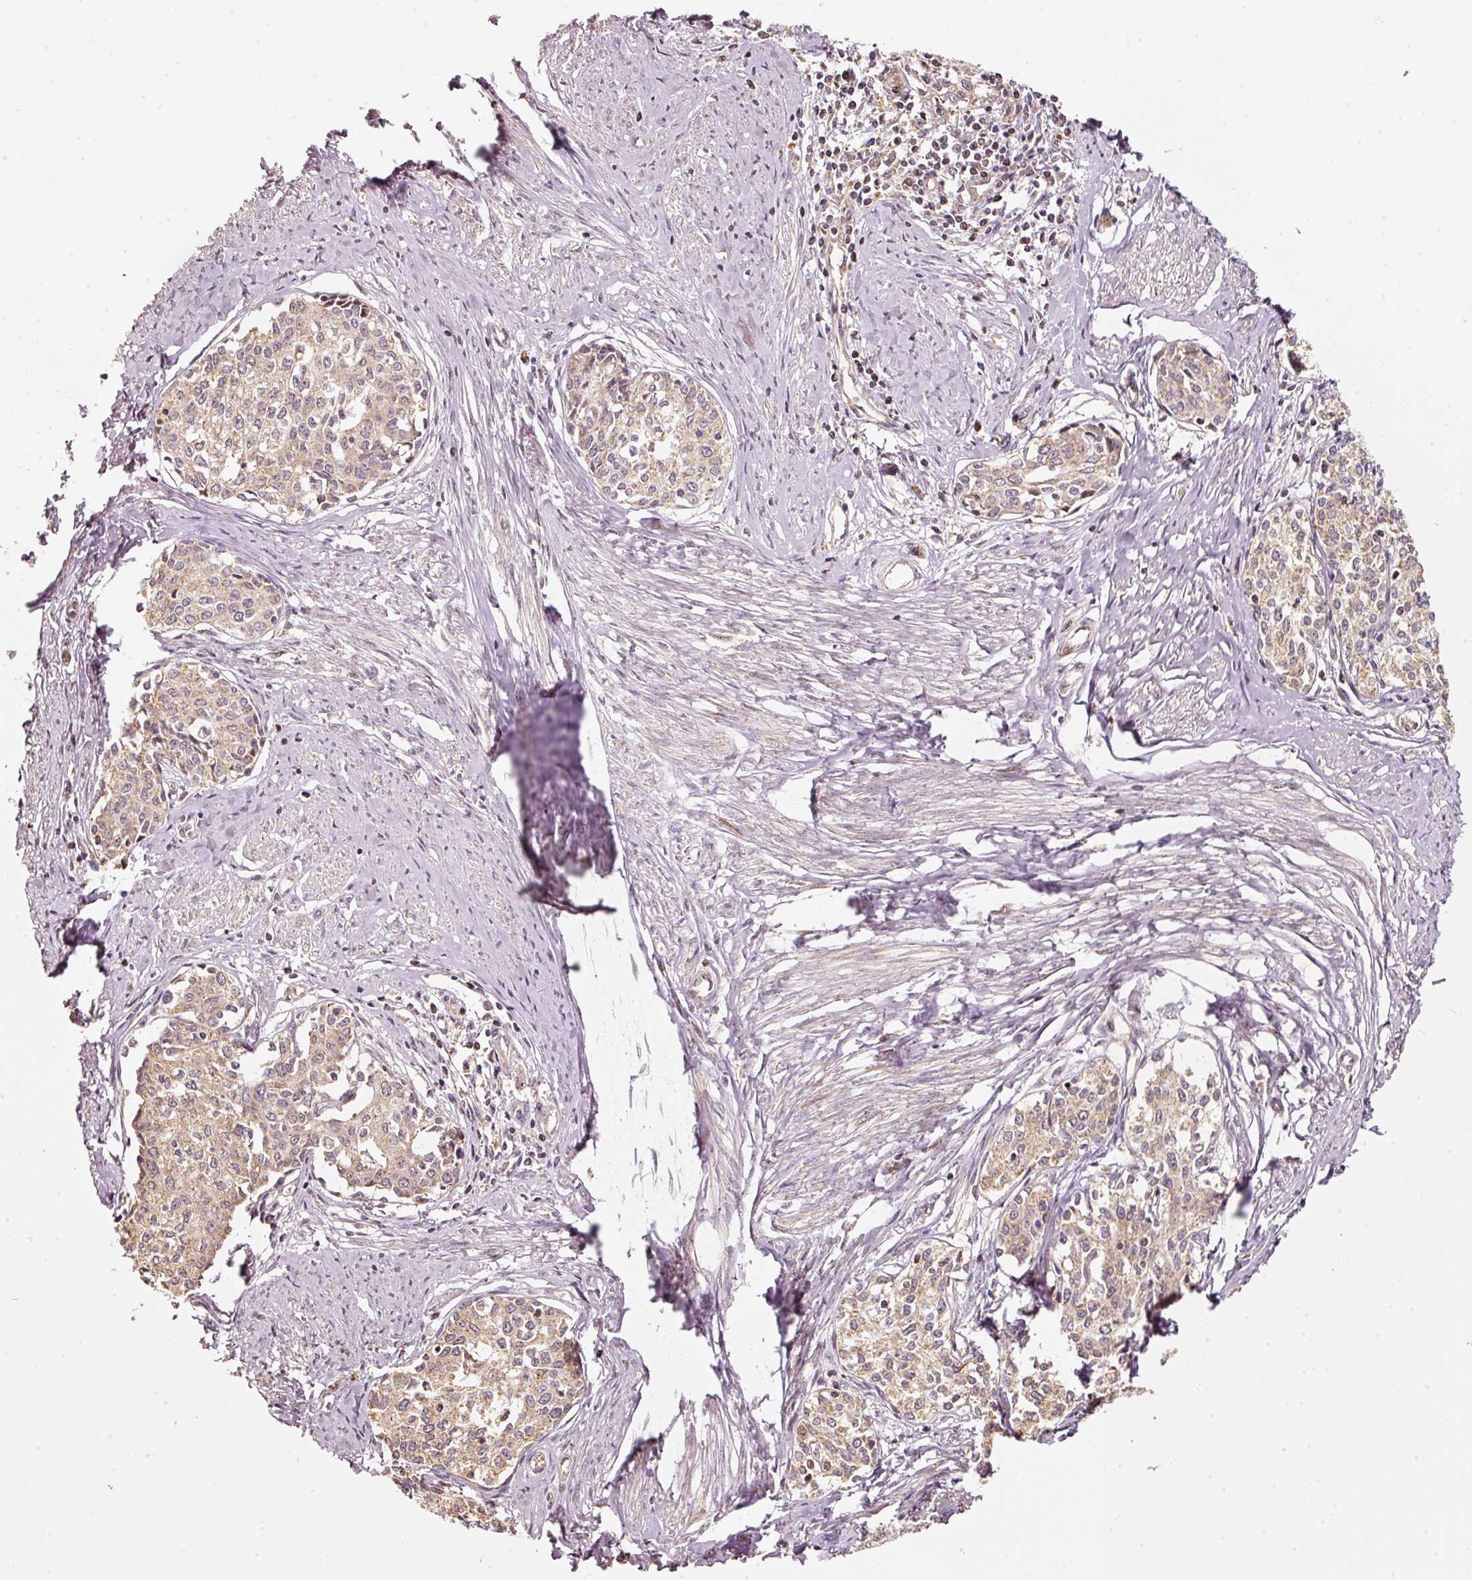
{"staining": {"intensity": "weak", "quantity": ">75%", "location": "nuclear"}, "tissue": "cervical cancer", "cell_type": "Tumor cells", "image_type": "cancer", "snomed": [{"axis": "morphology", "description": "Squamous cell carcinoma, NOS"}, {"axis": "morphology", "description": "Adenocarcinoma, NOS"}, {"axis": "topography", "description": "Cervix"}], "caption": "An IHC photomicrograph of neoplastic tissue is shown. Protein staining in brown highlights weak nuclear positivity in cervical cancer (squamous cell carcinoma) within tumor cells.", "gene": "RAB35", "patient": {"sex": "female", "age": 52}}